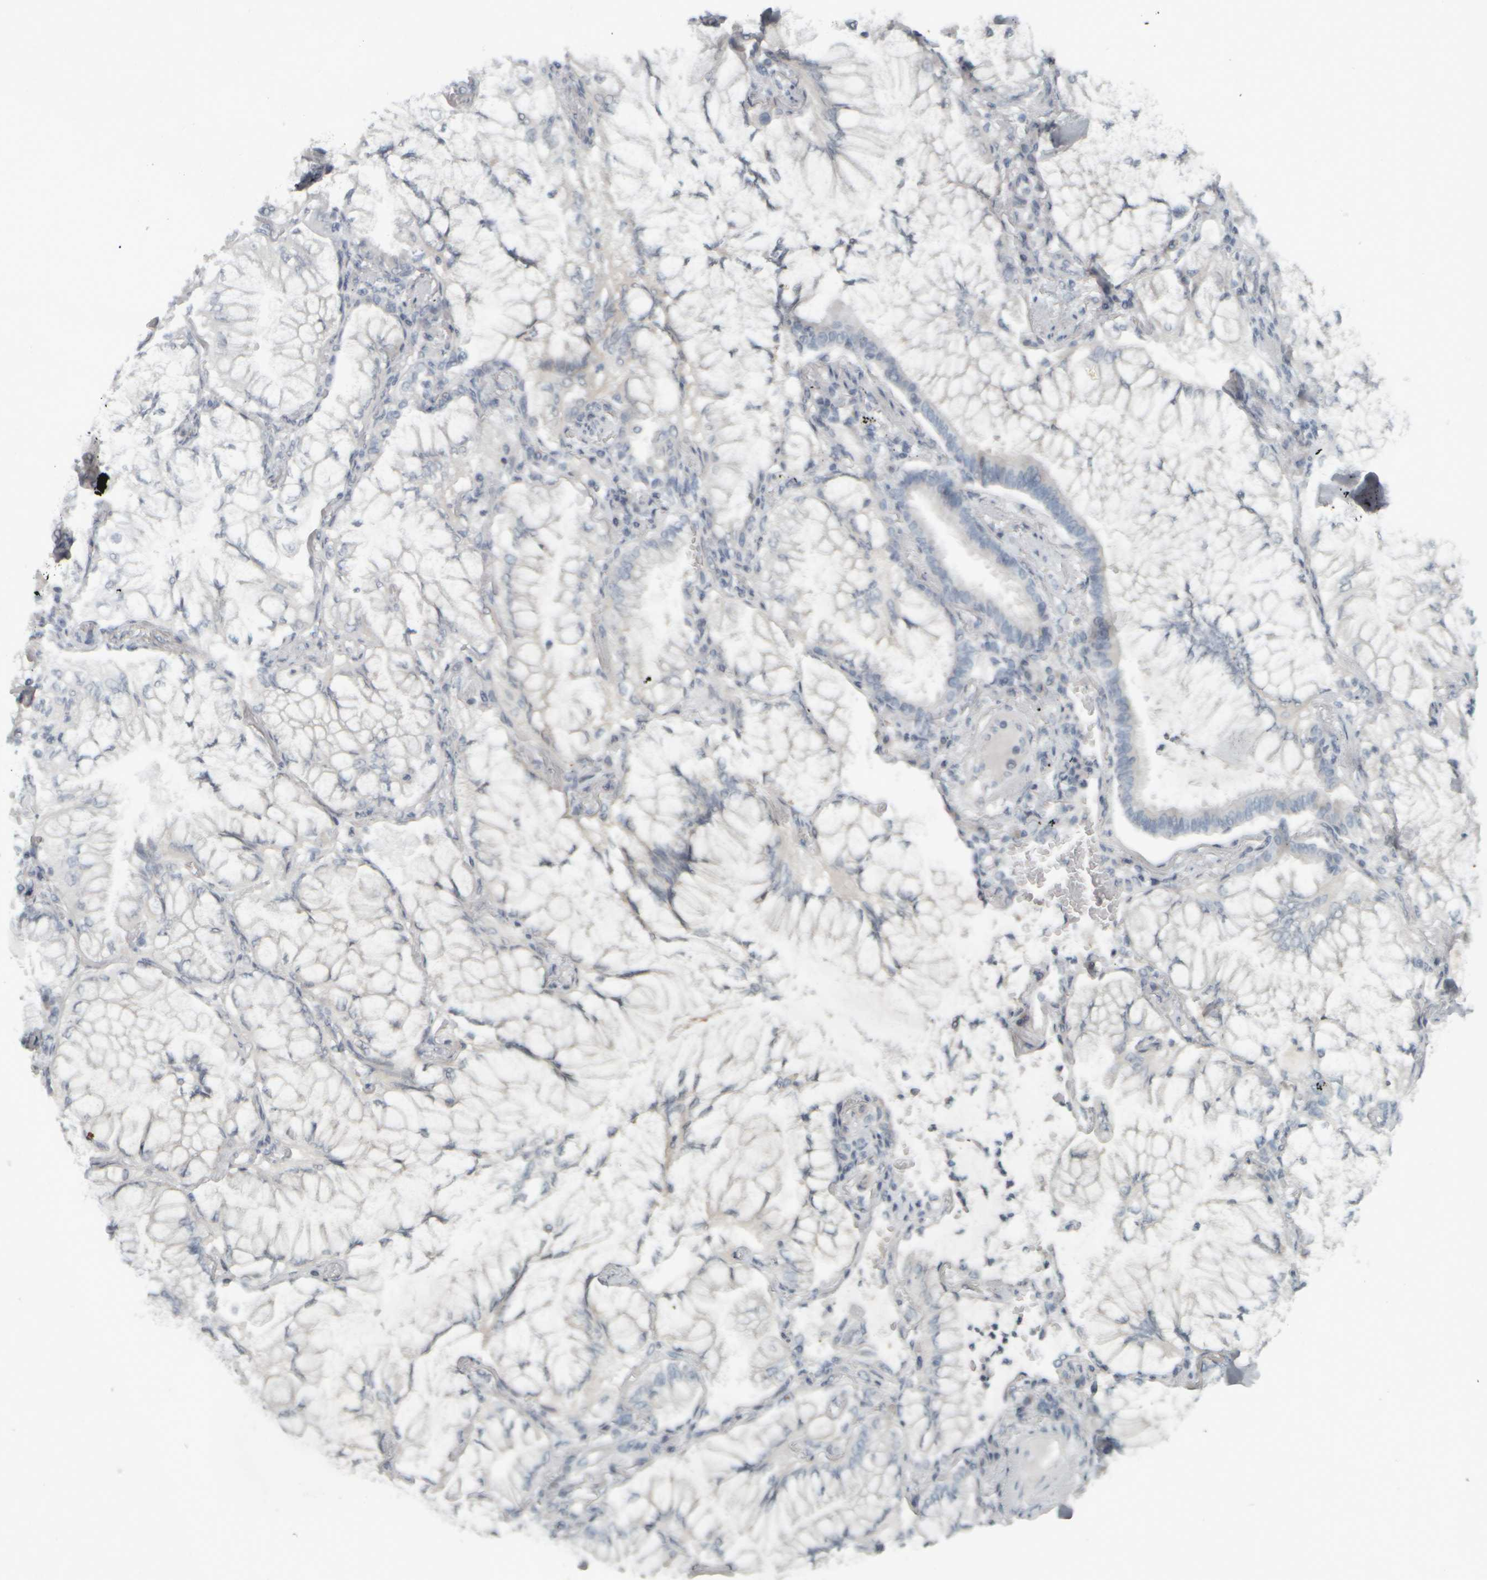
{"staining": {"intensity": "negative", "quantity": "none", "location": "none"}, "tissue": "lung cancer", "cell_type": "Tumor cells", "image_type": "cancer", "snomed": [{"axis": "morphology", "description": "Adenocarcinoma, NOS"}, {"axis": "topography", "description": "Lung"}], "caption": "This is a photomicrograph of immunohistochemistry (IHC) staining of lung cancer, which shows no positivity in tumor cells.", "gene": "NAPG", "patient": {"sex": "female", "age": 70}}